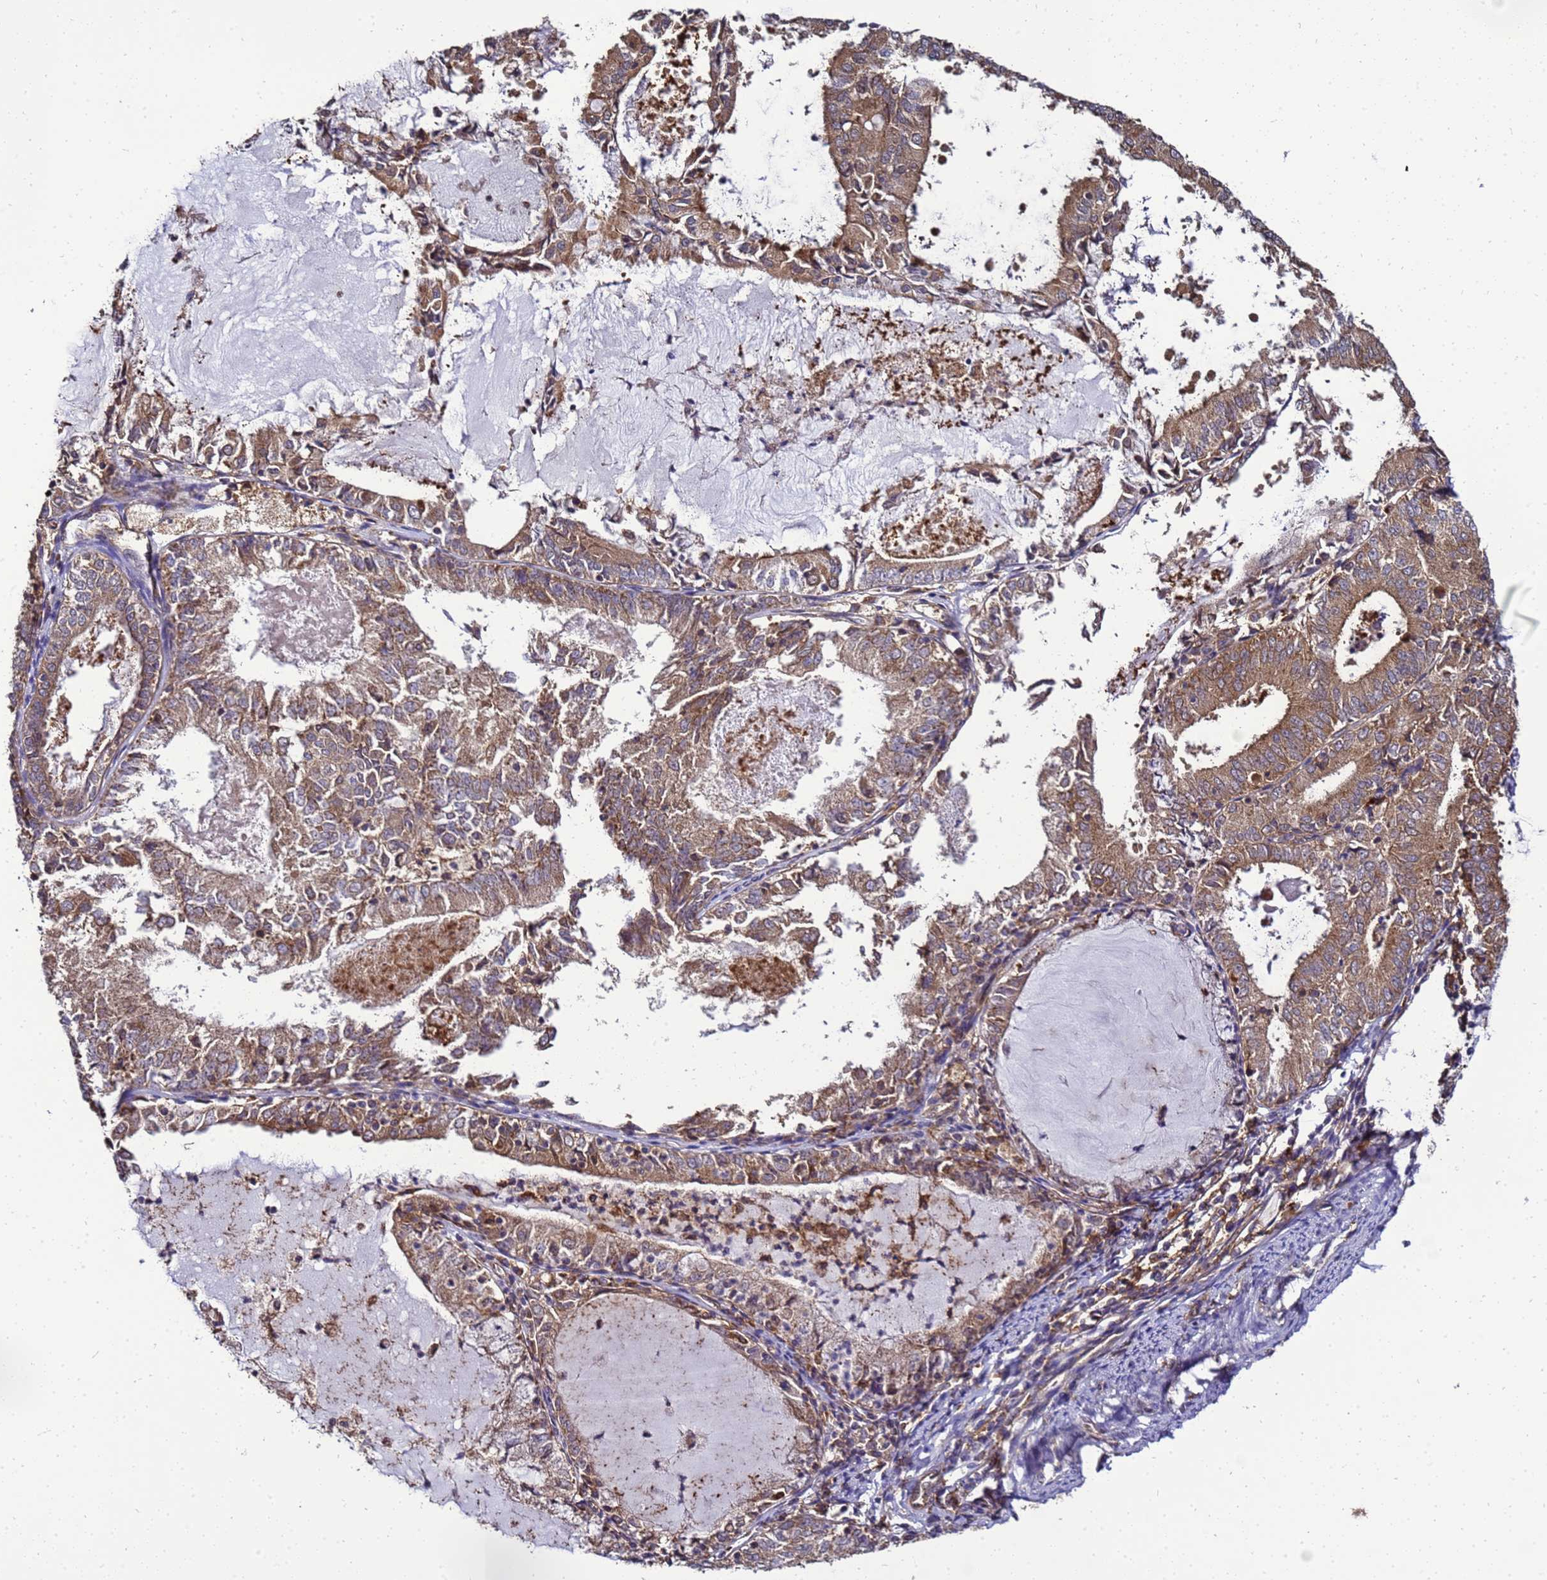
{"staining": {"intensity": "moderate", "quantity": ">75%", "location": "cytoplasmic/membranous"}, "tissue": "endometrial cancer", "cell_type": "Tumor cells", "image_type": "cancer", "snomed": [{"axis": "morphology", "description": "Adenocarcinoma, NOS"}, {"axis": "topography", "description": "Endometrium"}], "caption": "A high-resolution image shows immunohistochemistry (IHC) staining of endometrial adenocarcinoma, which displays moderate cytoplasmic/membranous staining in approximately >75% of tumor cells. The protein of interest is shown in brown color, while the nuclei are stained blue.", "gene": "TRABD", "patient": {"sex": "female", "age": 57}}